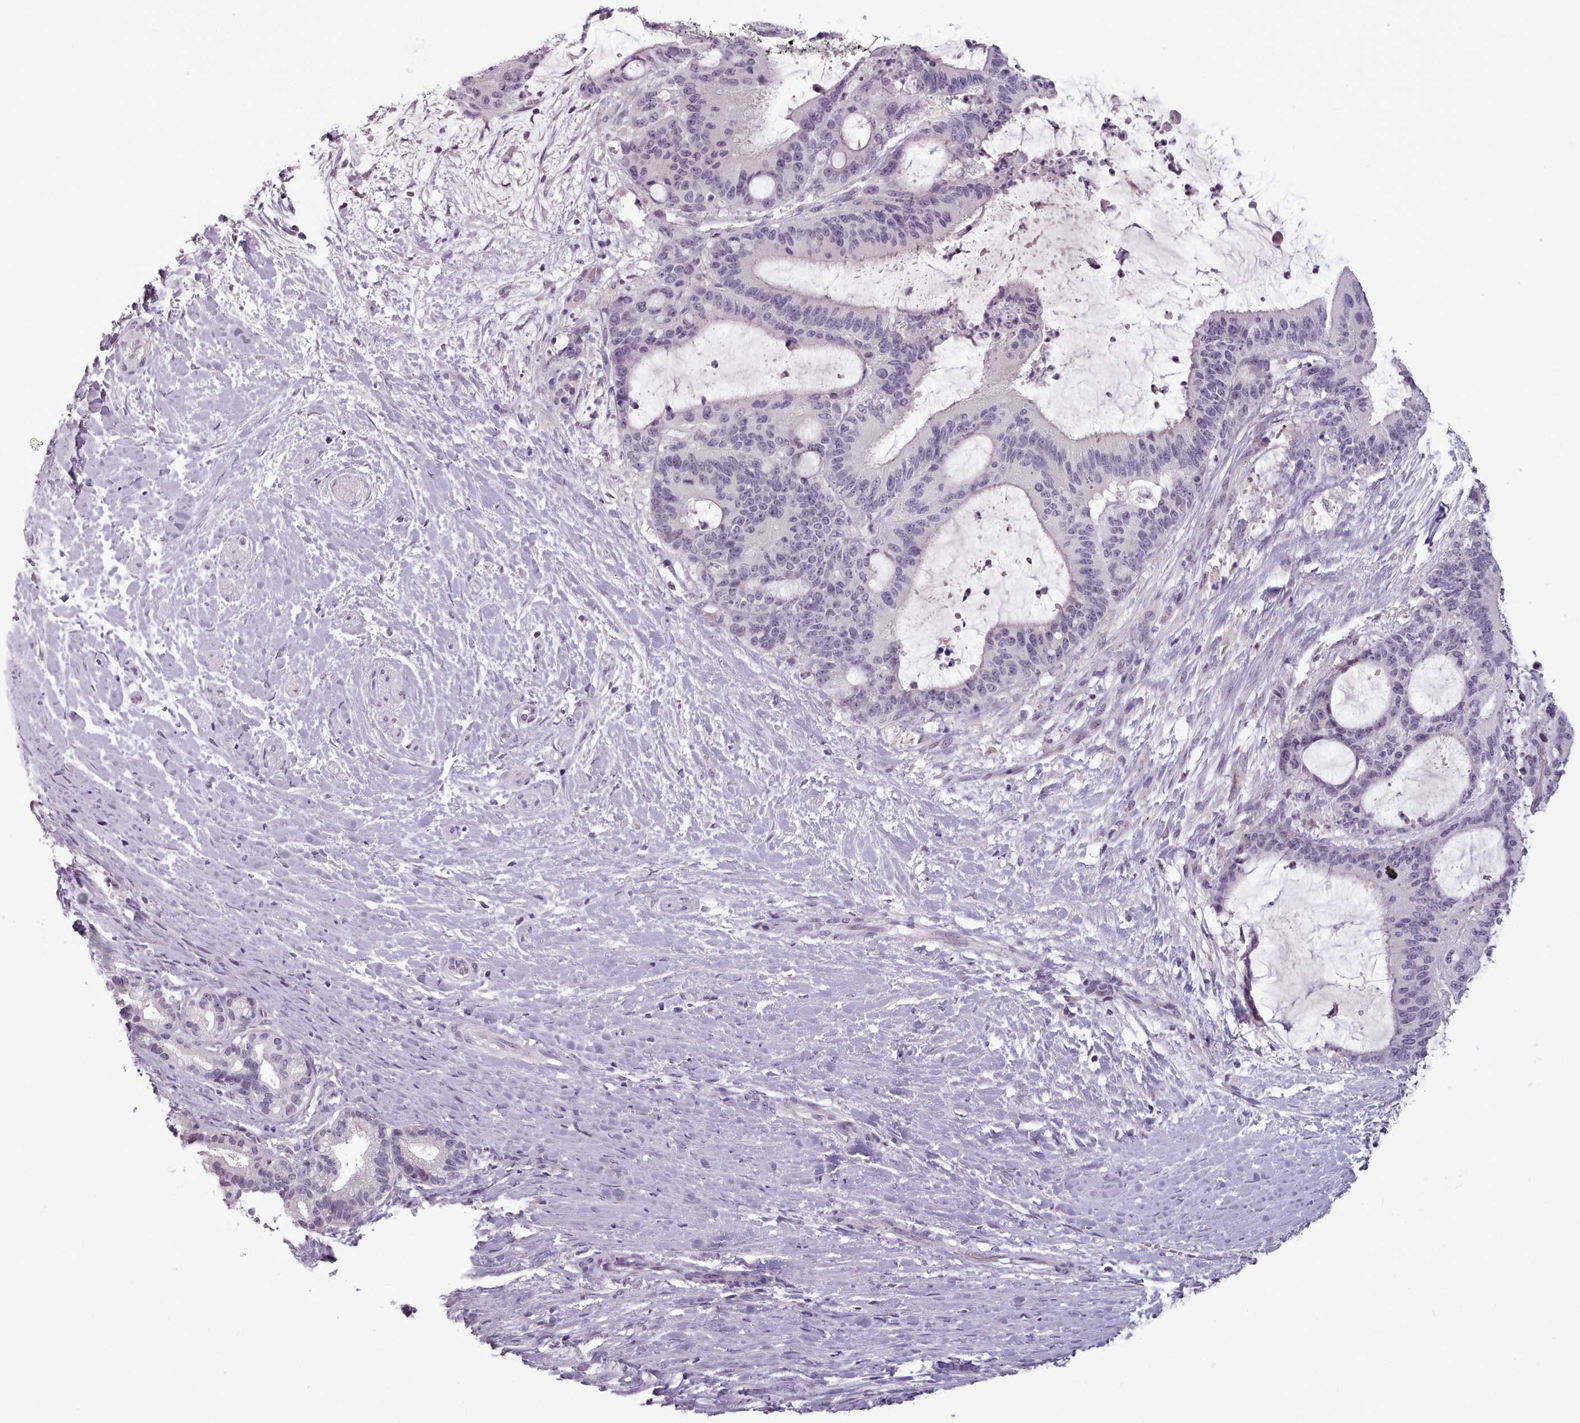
{"staining": {"intensity": "negative", "quantity": "none", "location": "none"}, "tissue": "liver cancer", "cell_type": "Tumor cells", "image_type": "cancer", "snomed": [{"axis": "morphology", "description": "Normal tissue, NOS"}, {"axis": "morphology", "description": "Cholangiocarcinoma"}, {"axis": "topography", "description": "Liver"}, {"axis": "topography", "description": "Peripheral nerve tissue"}], "caption": "The photomicrograph reveals no staining of tumor cells in liver cholangiocarcinoma.", "gene": "PBX4", "patient": {"sex": "female", "age": 73}}